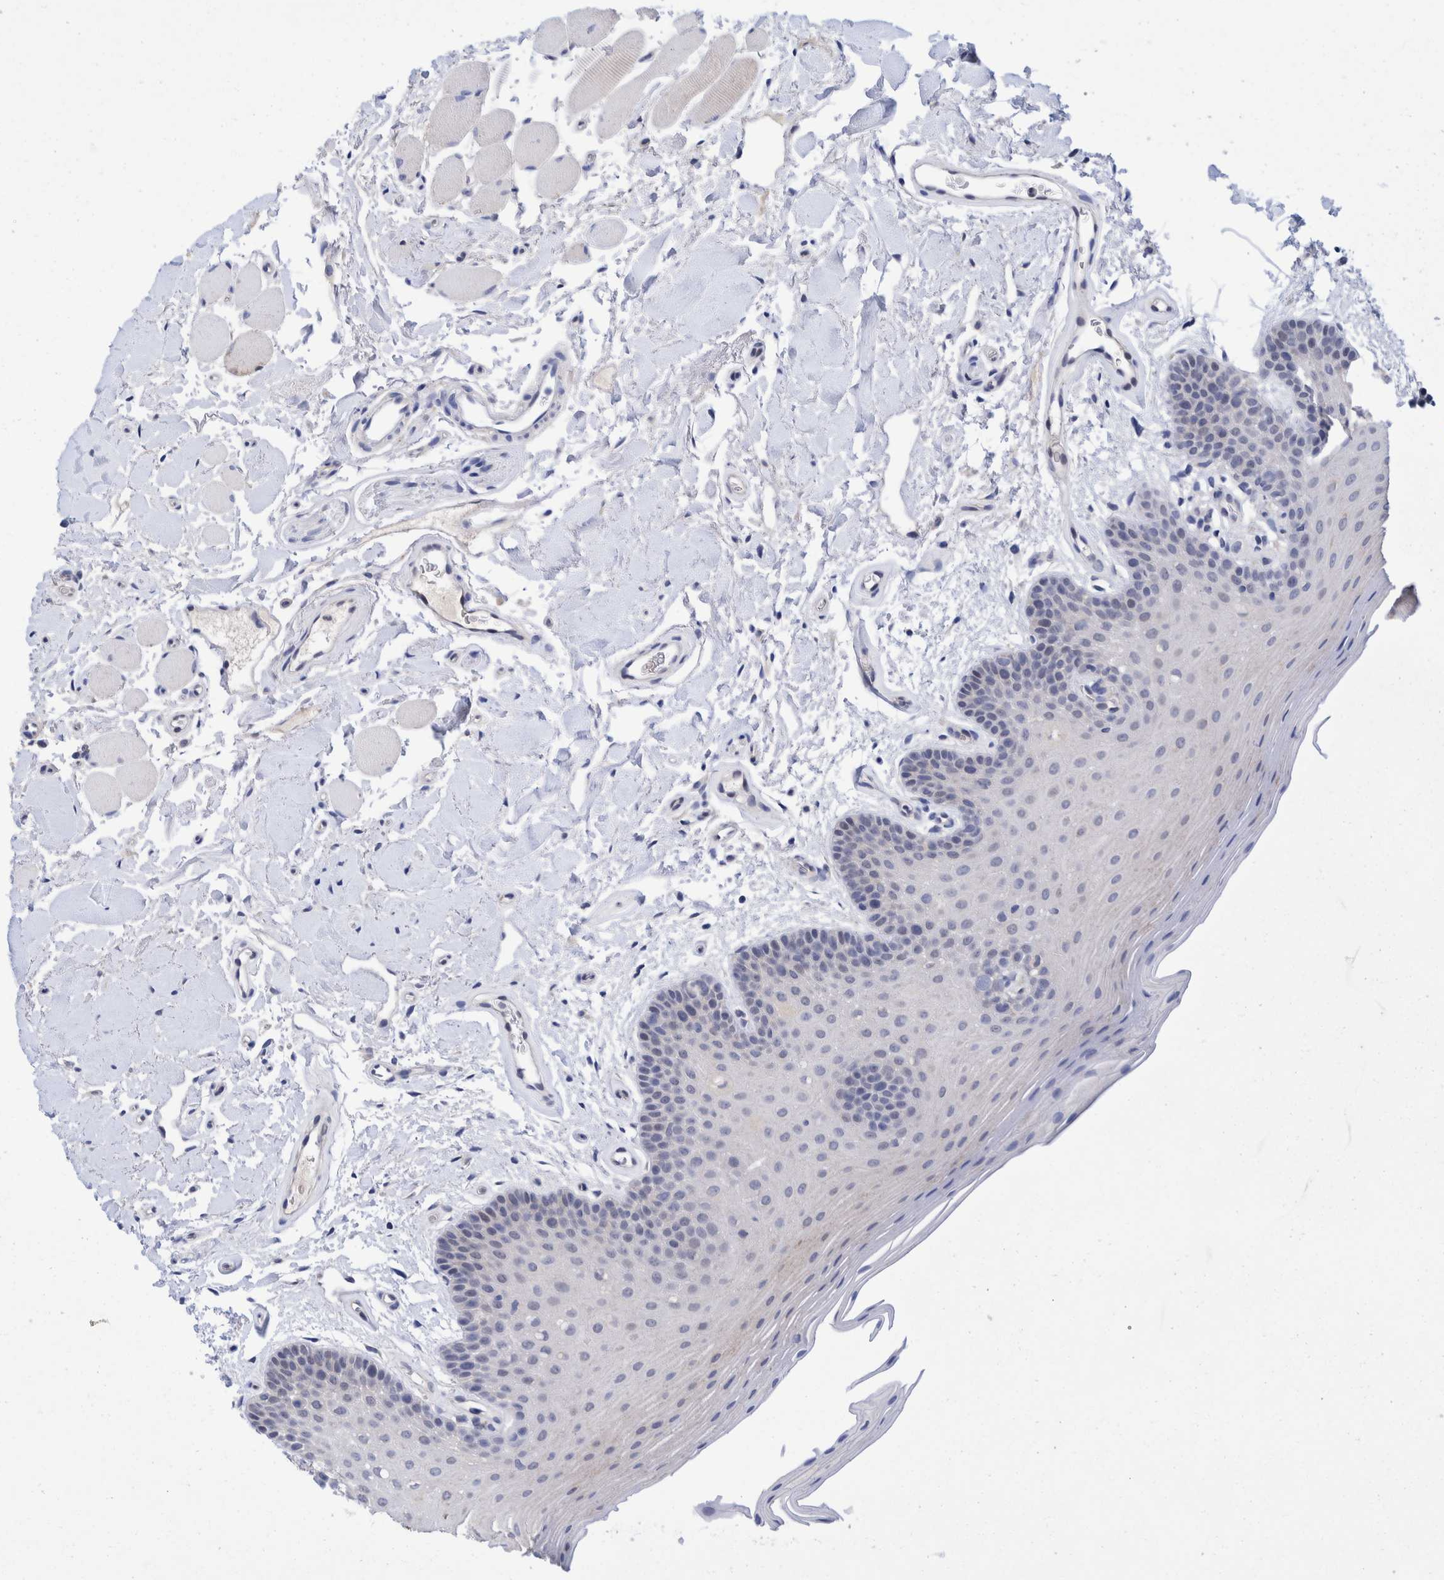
{"staining": {"intensity": "negative", "quantity": "none", "location": "none"}, "tissue": "oral mucosa", "cell_type": "Squamous epithelial cells", "image_type": "normal", "snomed": [{"axis": "morphology", "description": "Normal tissue, NOS"}, {"axis": "topography", "description": "Oral tissue"}], "caption": "Immunohistochemistry (IHC) image of benign oral mucosa: human oral mucosa stained with DAB reveals no significant protein expression in squamous epithelial cells.", "gene": "PFAS", "patient": {"sex": "male", "age": 62}}